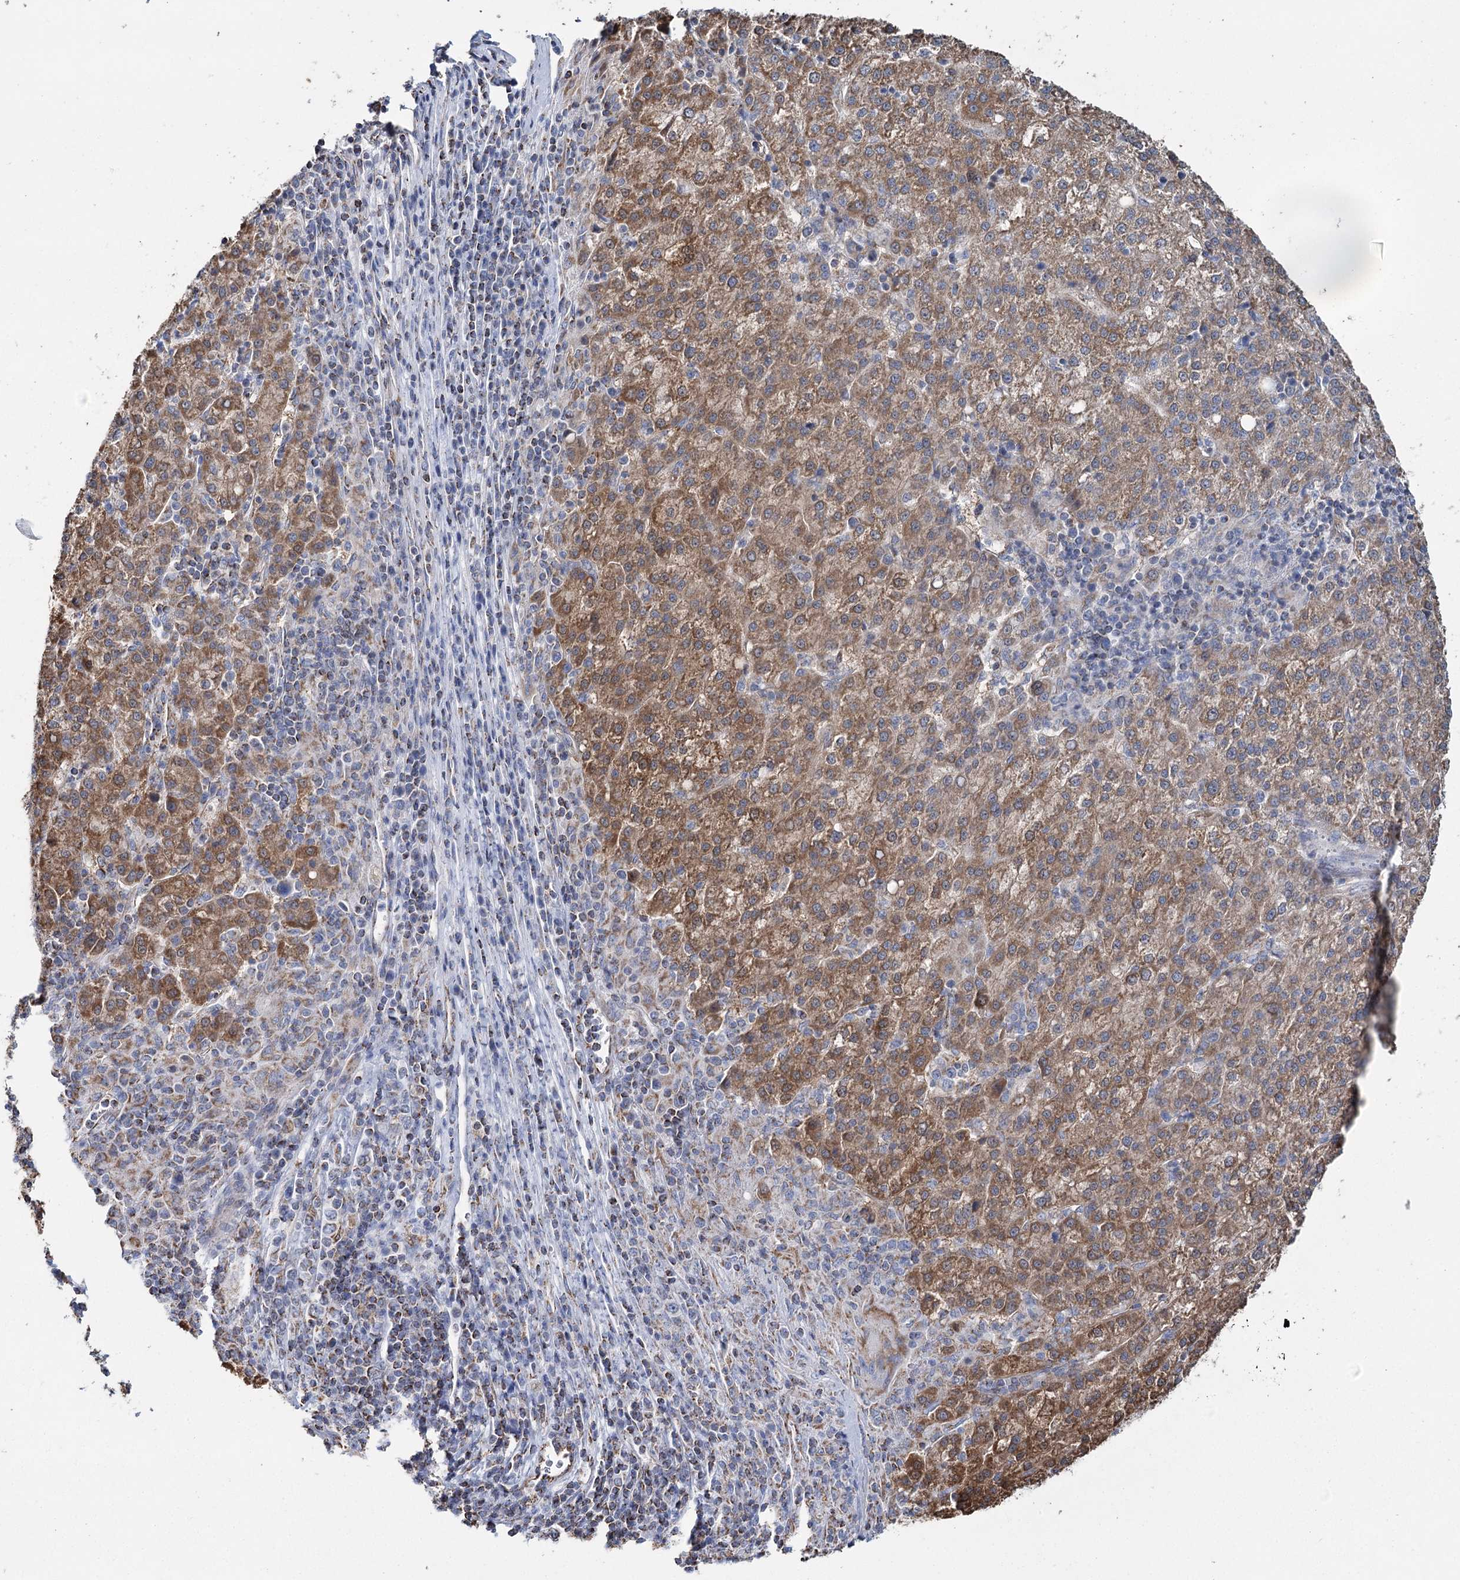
{"staining": {"intensity": "moderate", "quantity": ">75%", "location": "cytoplasmic/membranous"}, "tissue": "liver cancer", "cell_type": "Tumor cells", "image_type": "cancer", "snomed": [{"axis": "morphology", "description": "Carcinoma, Hepatocellular, NOS"}, {"axis": "topography", "description": "Liver"}], "caption": "Human liver cancer stained with a protein marker reveals moderate staining in tumor cells.", "gene": "MRPL44", "patient": {"sex": "female", "age": 58}}